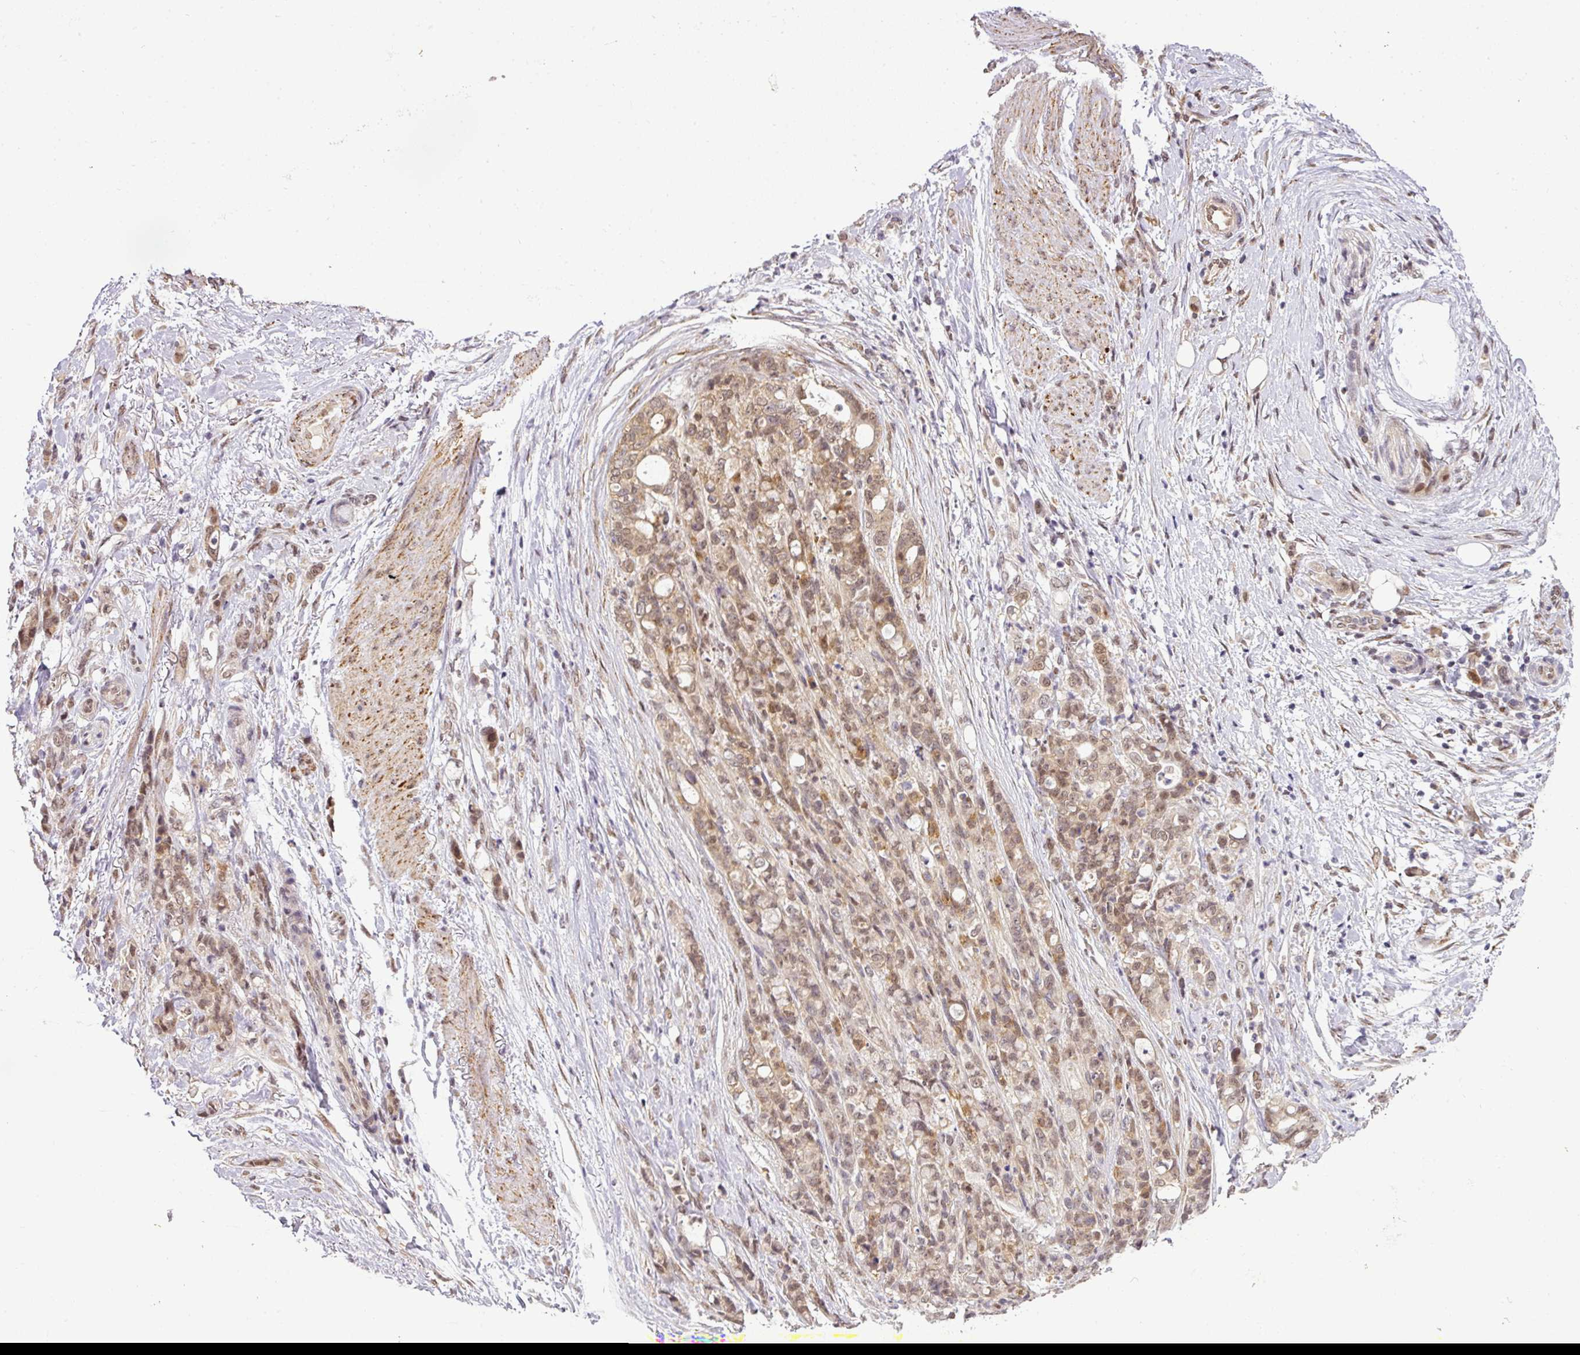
{"staining": {"intensity": "moderate", "quantity": ">75%", "location": "nuclear"}, "tissue": "stomach cancer", "cell_type": "Tumor cells", "image_type": "cancer", "snomed": [{"axis": "morphology", "description": "Normal tissue, NOS"}, {"axis": "morphology", "description": "Adenocarcinoma, NOS"}, {"axis": "topography", "description": "Stomach"}], "caption": "Human adenocarcinoma (stomach) stained with a protein marker shows moderate staining in tumor cells.", "gene": "C1orf226", "patient": {"sex": "female", "age": 79}}